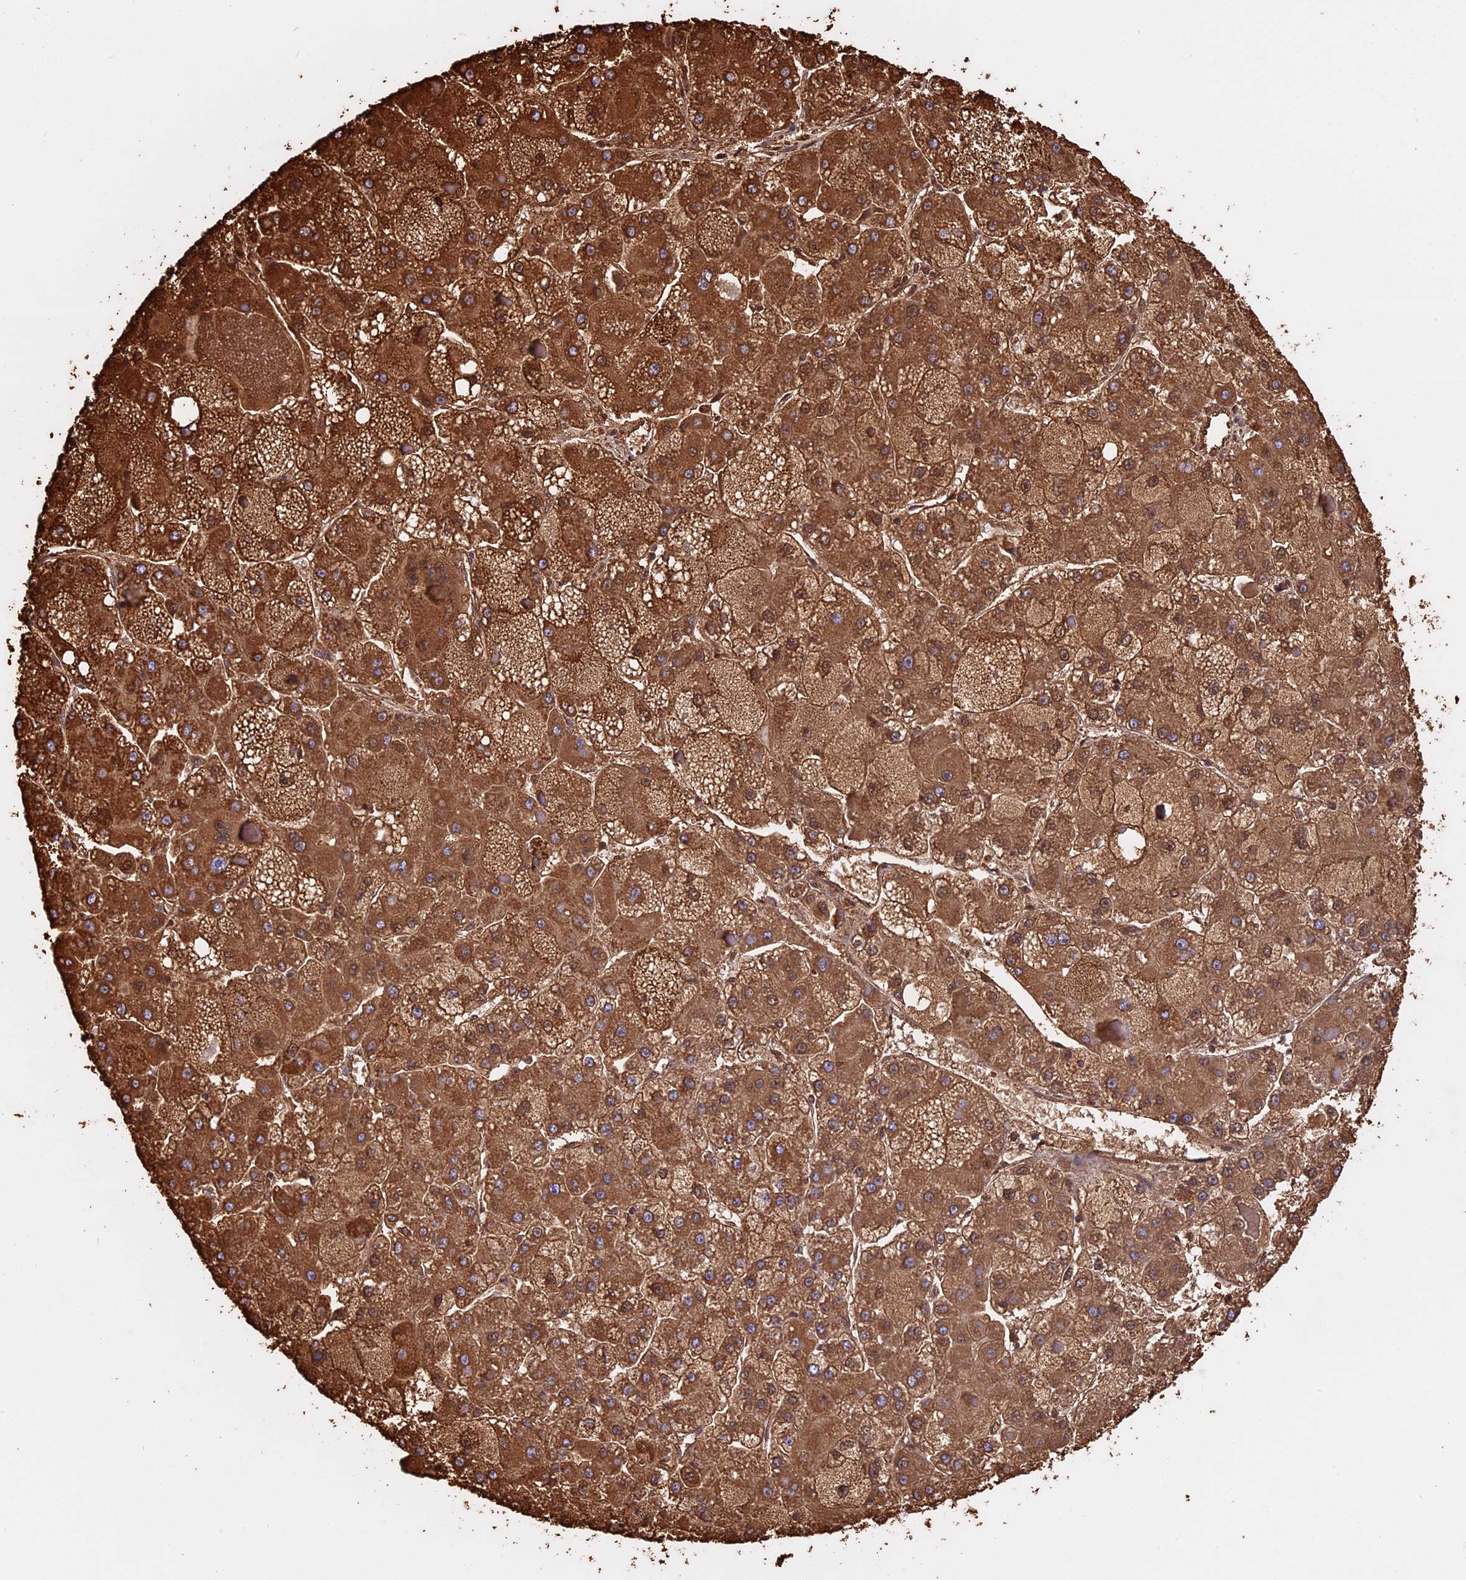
{"staining": {"intensity": "strong", "quantity": ">75%", "location": "cytoplasmic/membranous"}, "tissue": "liver cancer", "cell_type": "Tumor cells", "image_type": "cancer", "snomed": [{"axis": "morphology", "description": "Carcinoma, Hepatocellular, NOS"}, {"axis": "topography", "description": "Liver"}], "caption": "This is an image of immunohistochemistry (IHC) staining of liver cancer, which shows strong staining in the cytoplasmic/membranous of tumor cells.", "gene": "KCNG1", "patient": {"sex": "female", "age": 73}}